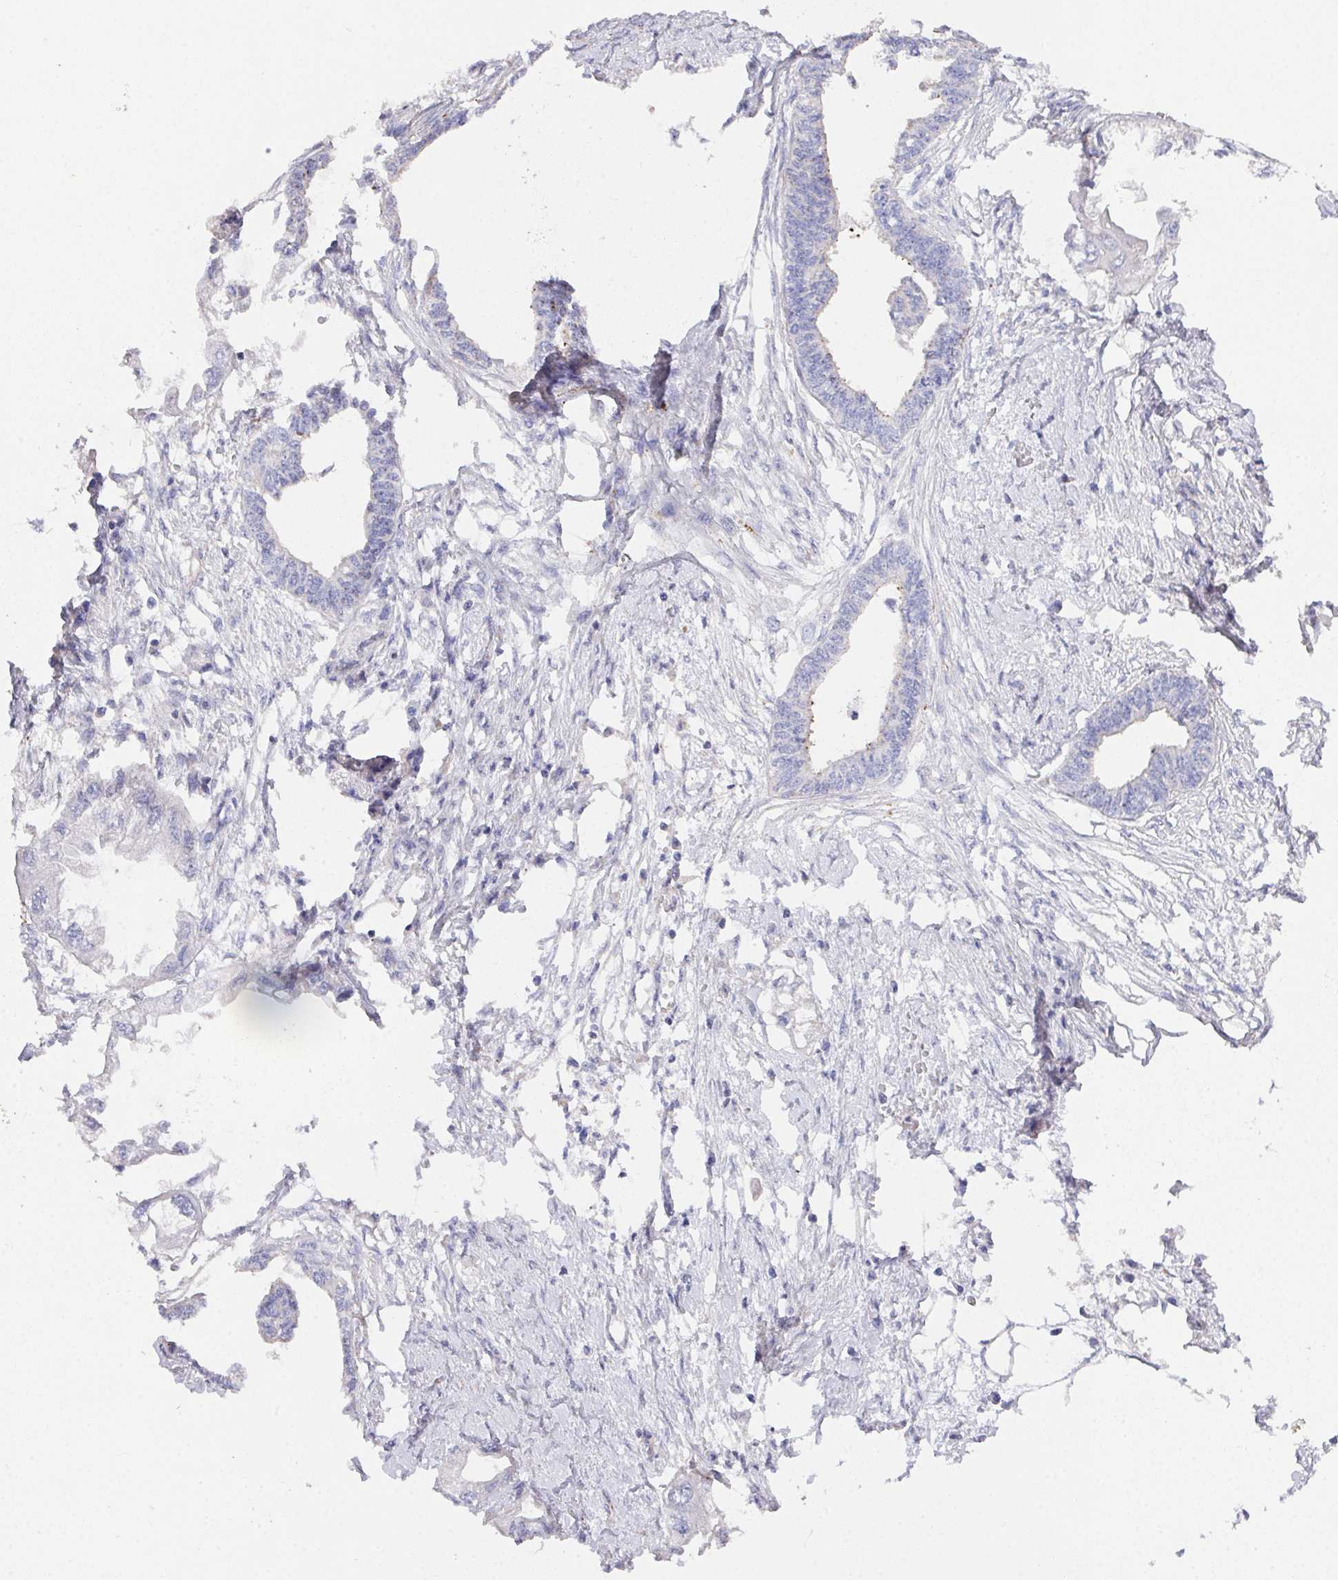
{"staining": {"intensity": "negative", "quantity": "none", "location": "none"}, "tissue": "endometrial cancer", "cell_type": "Tumor cells", "image_type": "cancer", "snomed": [{"axis": "morphology", "description": "Adenocarcinoma, NOS"}, {"axis": "morphology", "description": "Adenocarcinoma, metastatic, NOS"}, {"axis": "topography", "description": "Adipose tissue"}, {"axis": "topography", "description": "Endometrium"}], "caption": "Immunohistochemistry (IHC) photomicrograph of human endometrial cancer (metastatic adenocarcinoma) stained for a protein (brown), which displays no staining in tumor cells.", "gene": "PRG3", "patient": {"sex": "female", "age": 67}}